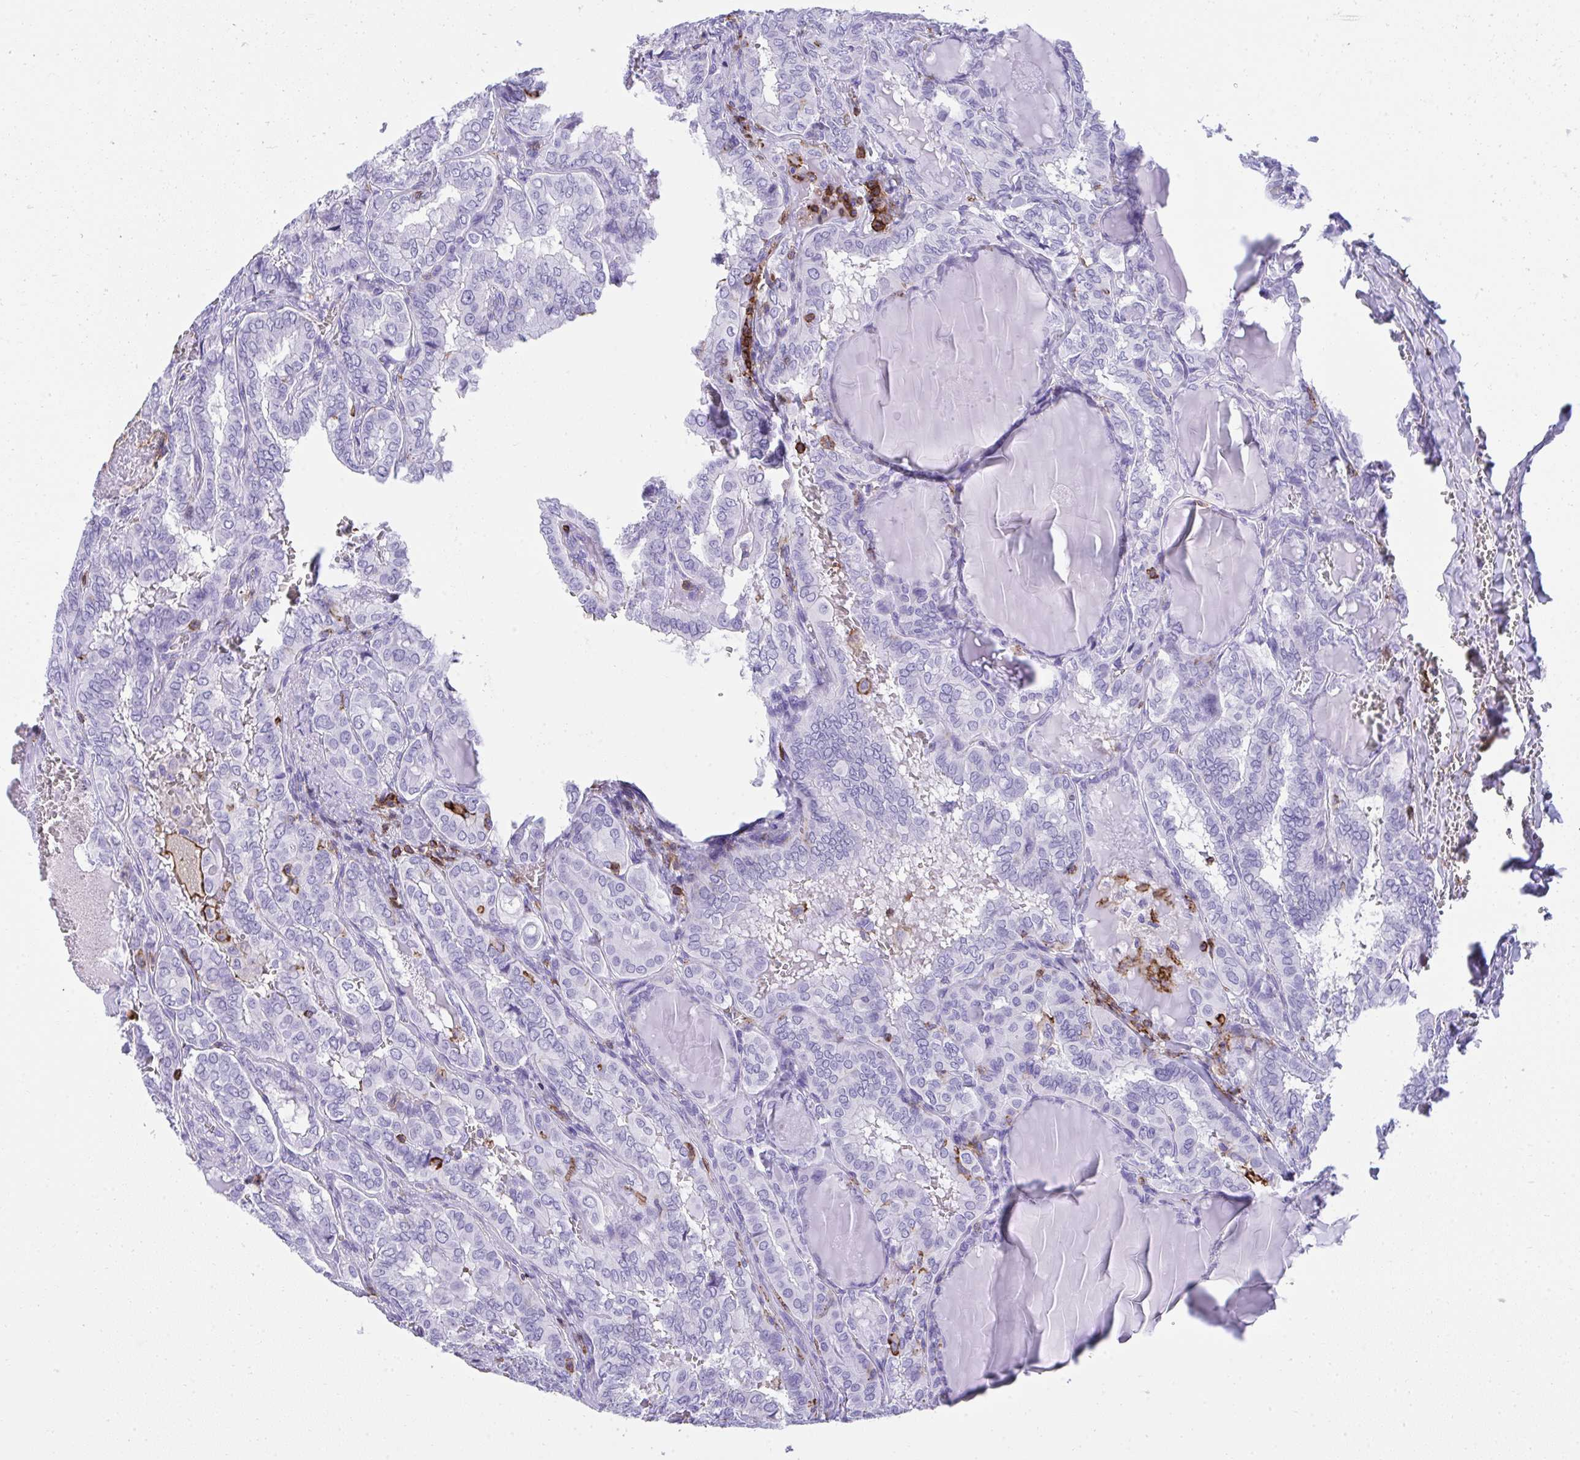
{"staining": {"intensity": "negative", "quantity": "none", "location": "none"}, "tissue": "thyroid cancer", "cell_type": "Tumor cells", "image_type": "cancer", "snomed": [{"axis": "morphology", "description": "Papillary adenocarcinoma, NOS"}, {"axis": "topography", "description": "Thyroid gland"}], "caption": "The histopathology image demonstrates no staining of tumor cells in thyroid papillary adenocarcinoma. (DAB IHC with hematoxylin counter stain).", "gene": "SPN", "patient": {"sex": "female", "age": 46}}